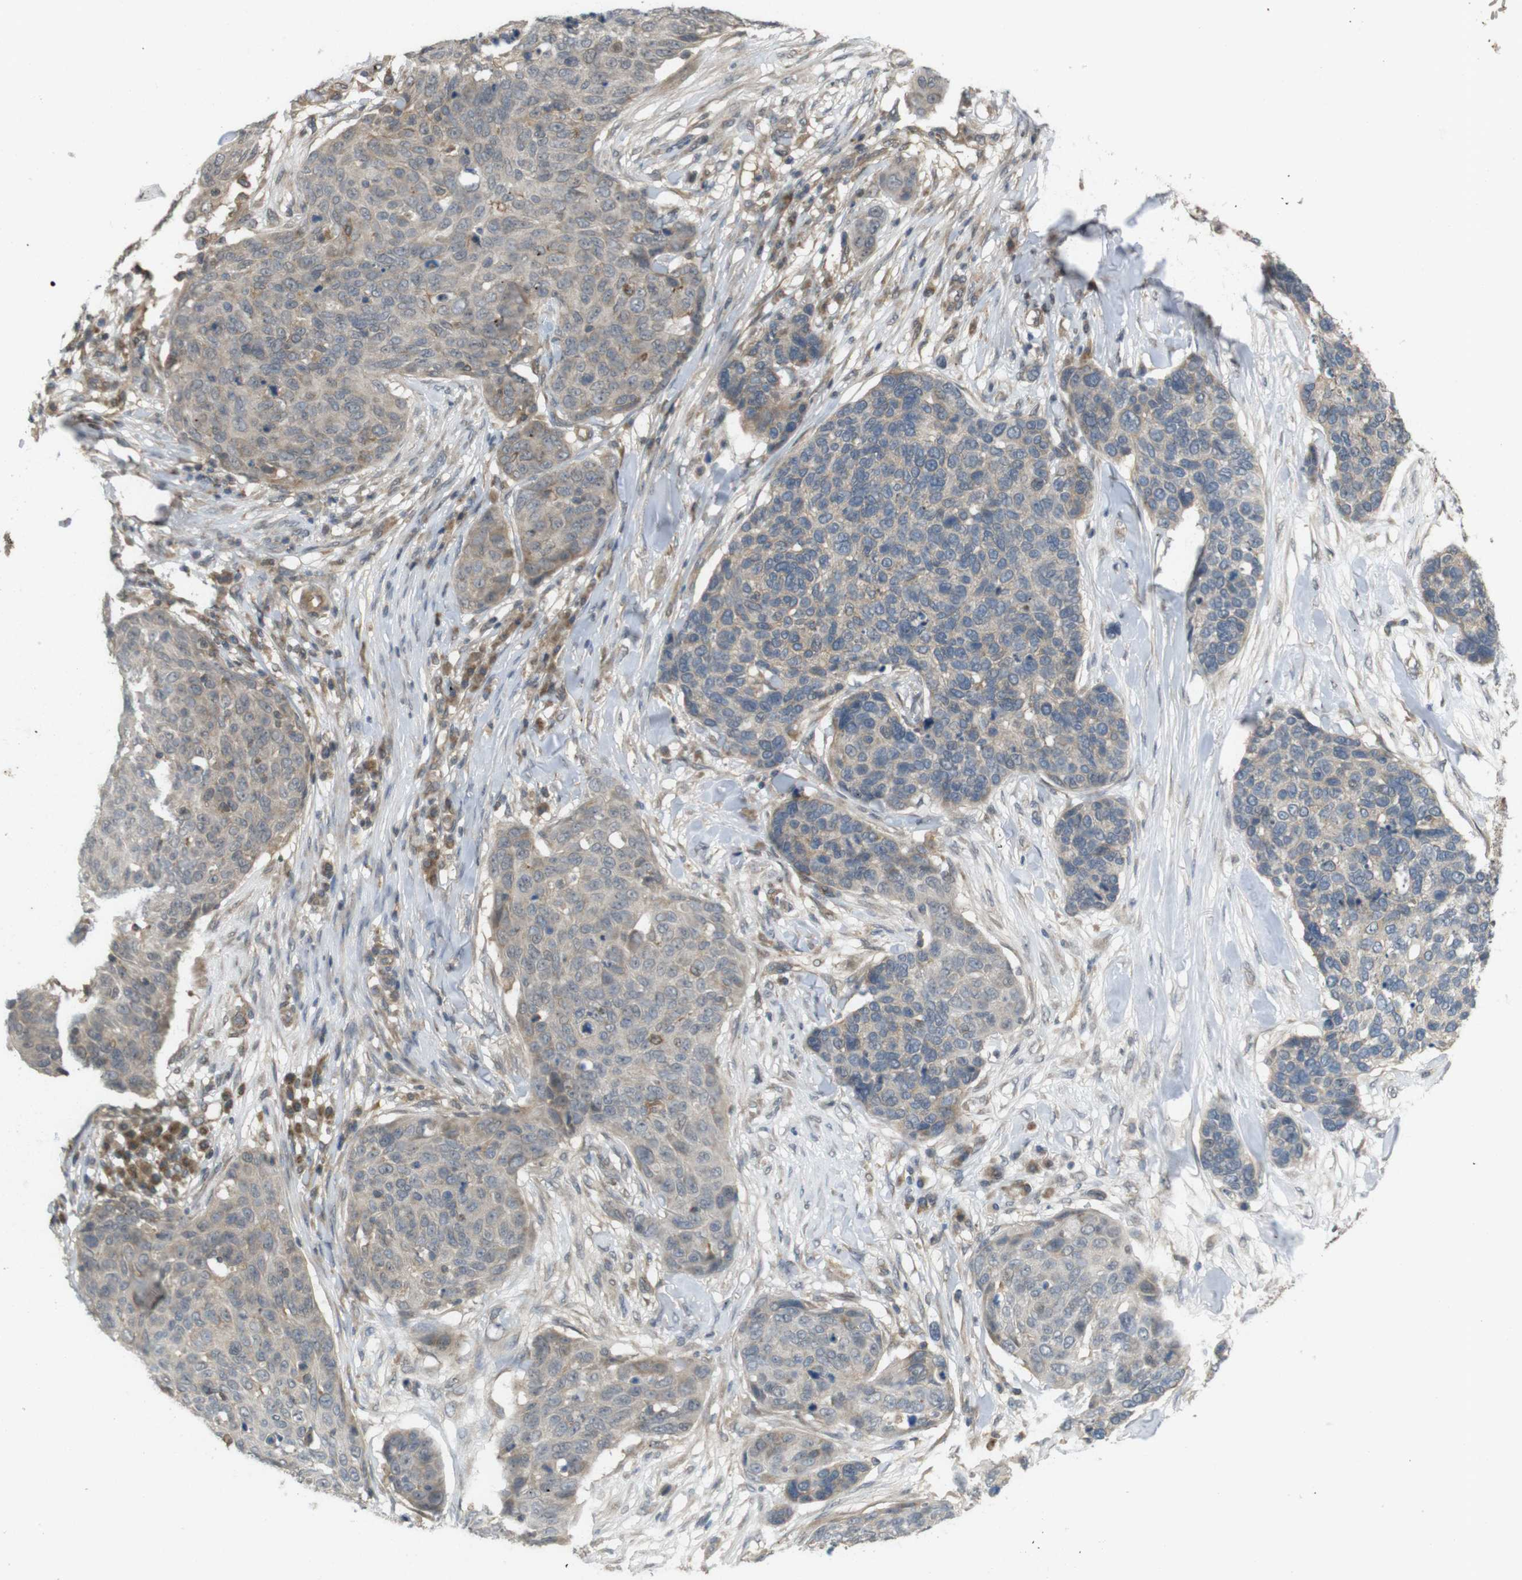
{"staining": {"intensity": "moderate", "quantity": "<25%", "location": "cytoplasmic/membranous"}, "tissue": "skin cancer", "cell_type": "Tumor cells", "image_type": "cancer", "snomed": [{"axis": "morphology", "description": "Squamous cell carcinoma in situ, NOS"}, {"axis": "morphology", "description": "Squamous cell carcinoma, NOS"}, {"axis": "topography", "description": "Skin"}], "caption": "An immunohistochemistry (IHC) image of neoplastic tissue is shown. Protein staining in brown highlights moderate cytoplasmic/membranous positivity in skin cancer within tumor cells.", "gene": "RNF130", "patient": {"sex": "male", "age": 93}}